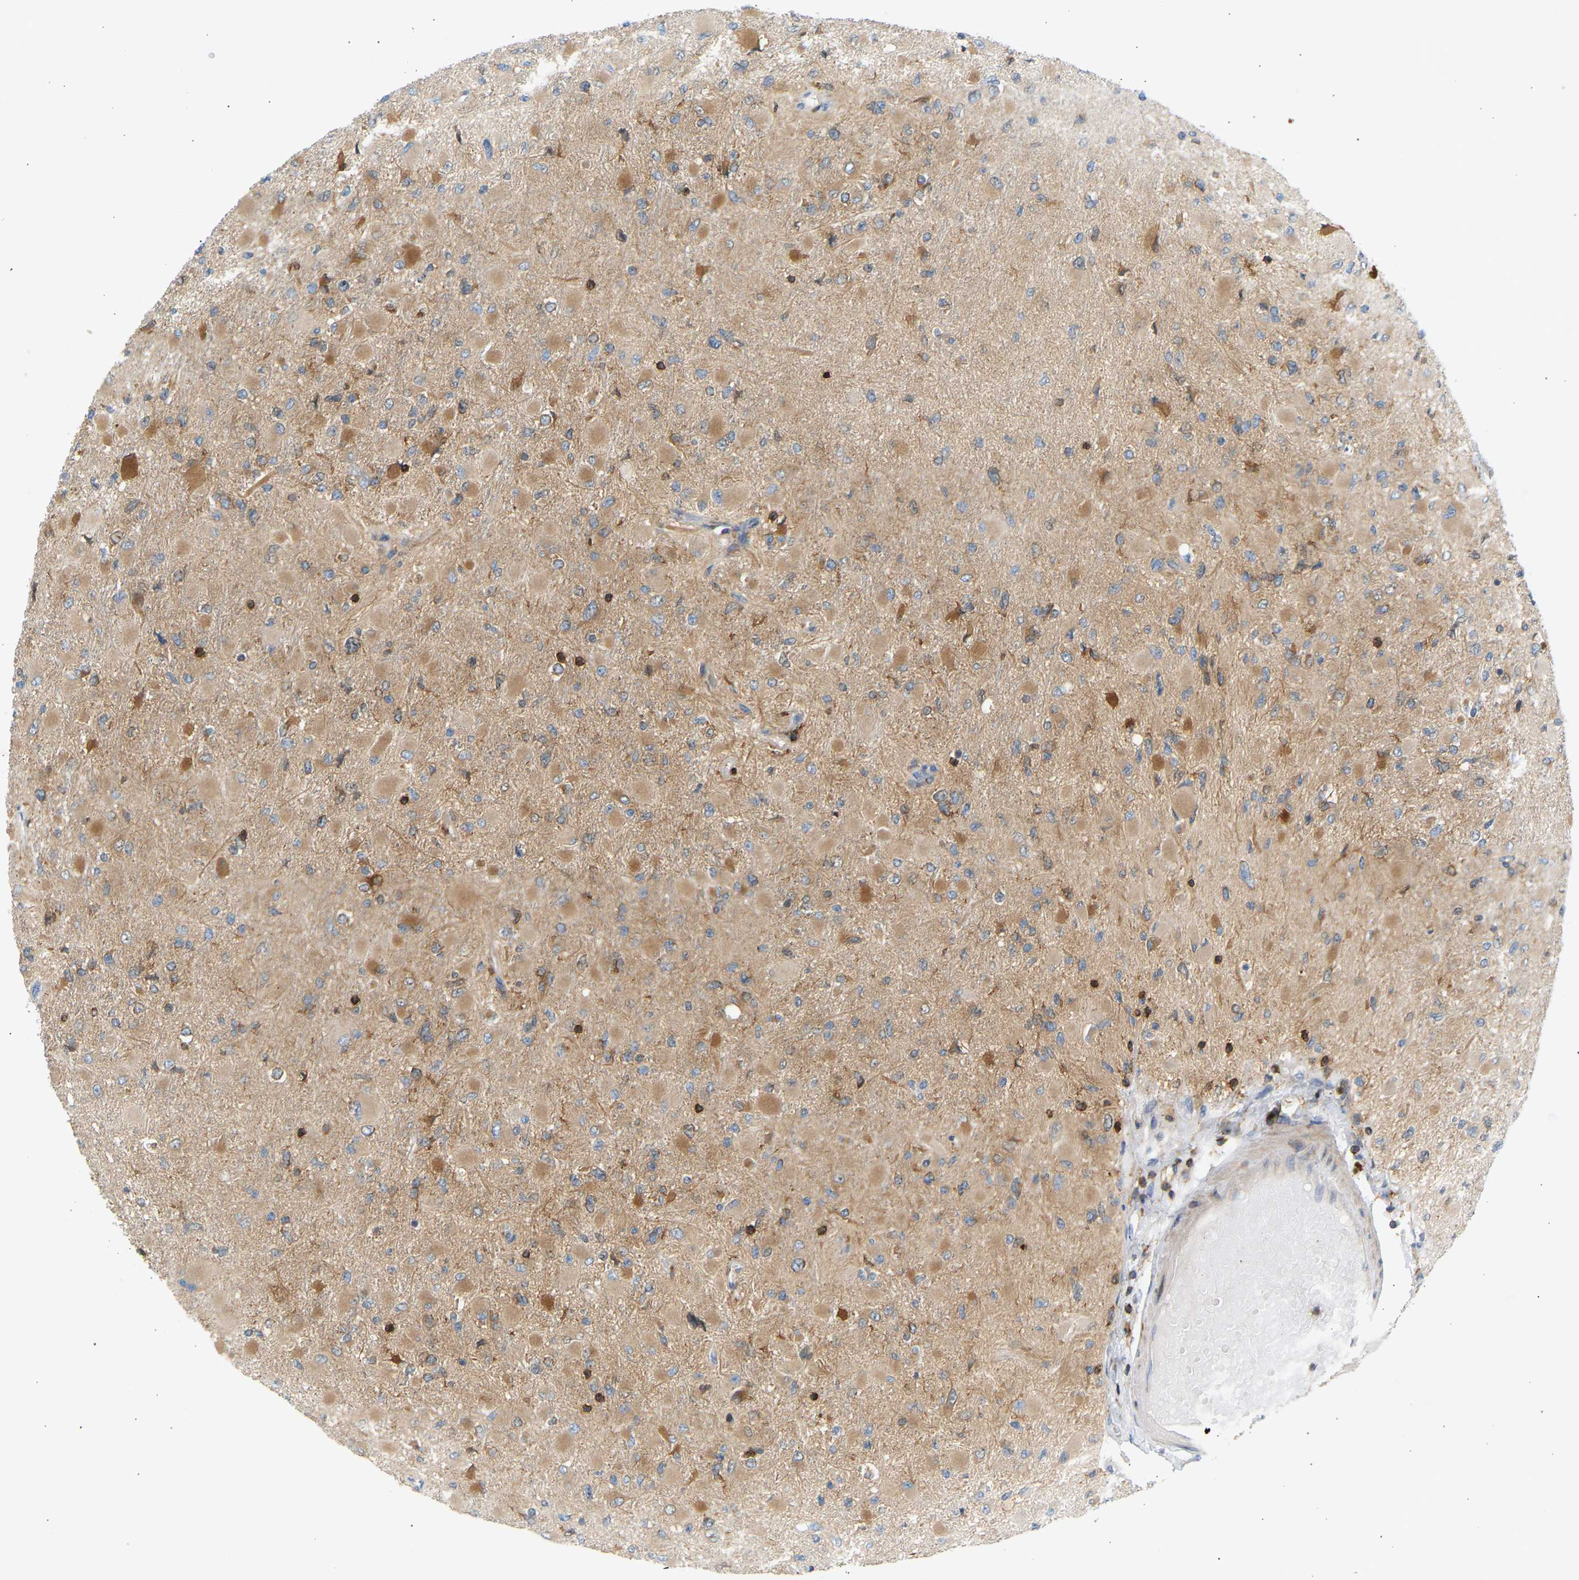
{"staining": {"intensity": "moderate", "quantity": "25%-75%", "location": "cytoplasmic/membranous"}, "tissue": "glioma", "cell_type": "Tumor cells", "image_type": "cancer", "snomed": [{"axis": "morphology", "description": "Glioma, malignant, High grade"}, {"axis": "topography", "description": "Cerebral cortex"}], "caption": "Malignant glioma (high-grade) tissue exhibits moderate cytoplasmic/membranous positivity in about 25%-75% of tumor cells, visualized by immunohistochemistry. The staining was performed using DAB (3,3'-diaminobenzidine), with brown indicating positive protein expression. Nuclei are stained blue with hematoxylin.", "gene": "FNBP1", "patient": {"sex": "female", "age": 36}}